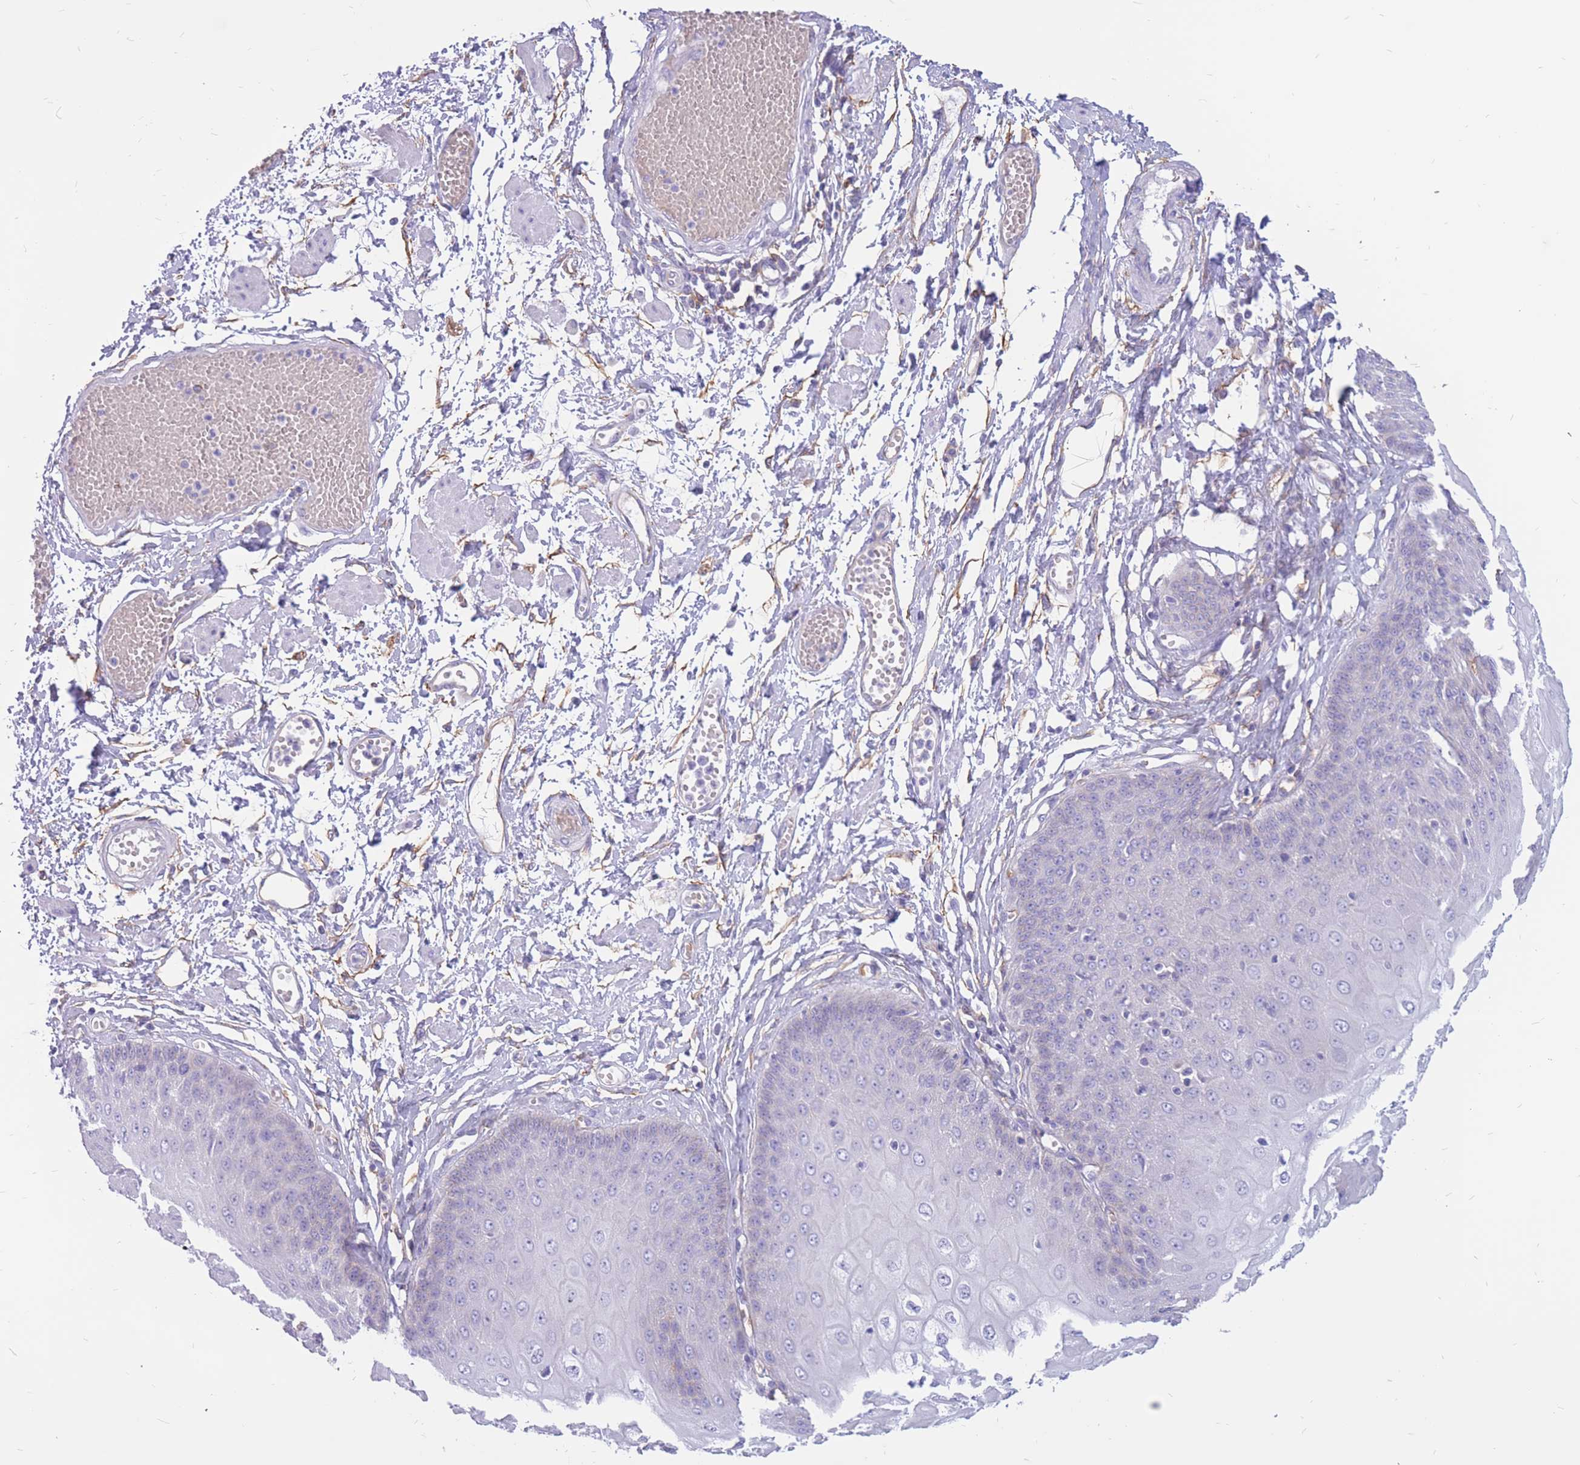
{"staining": {"intensity": "negative", "quantity": "none", "location": "none"}, "tissue": "esophagus", "cell_type": "Squamous epithelial cells", "image_type": "normal", "snomed": [{"axis": "morphology", "description": "Normal tissue, NOS"}, {"axis": "topography", "description": "Esophagus"}], "caption": "This is an IHC photomicrograph of normal human esophagus. There is no positivity in squamous epithelial cells.", "gene": "ADD2", "patient": {"sex": "male", "age": 60}}